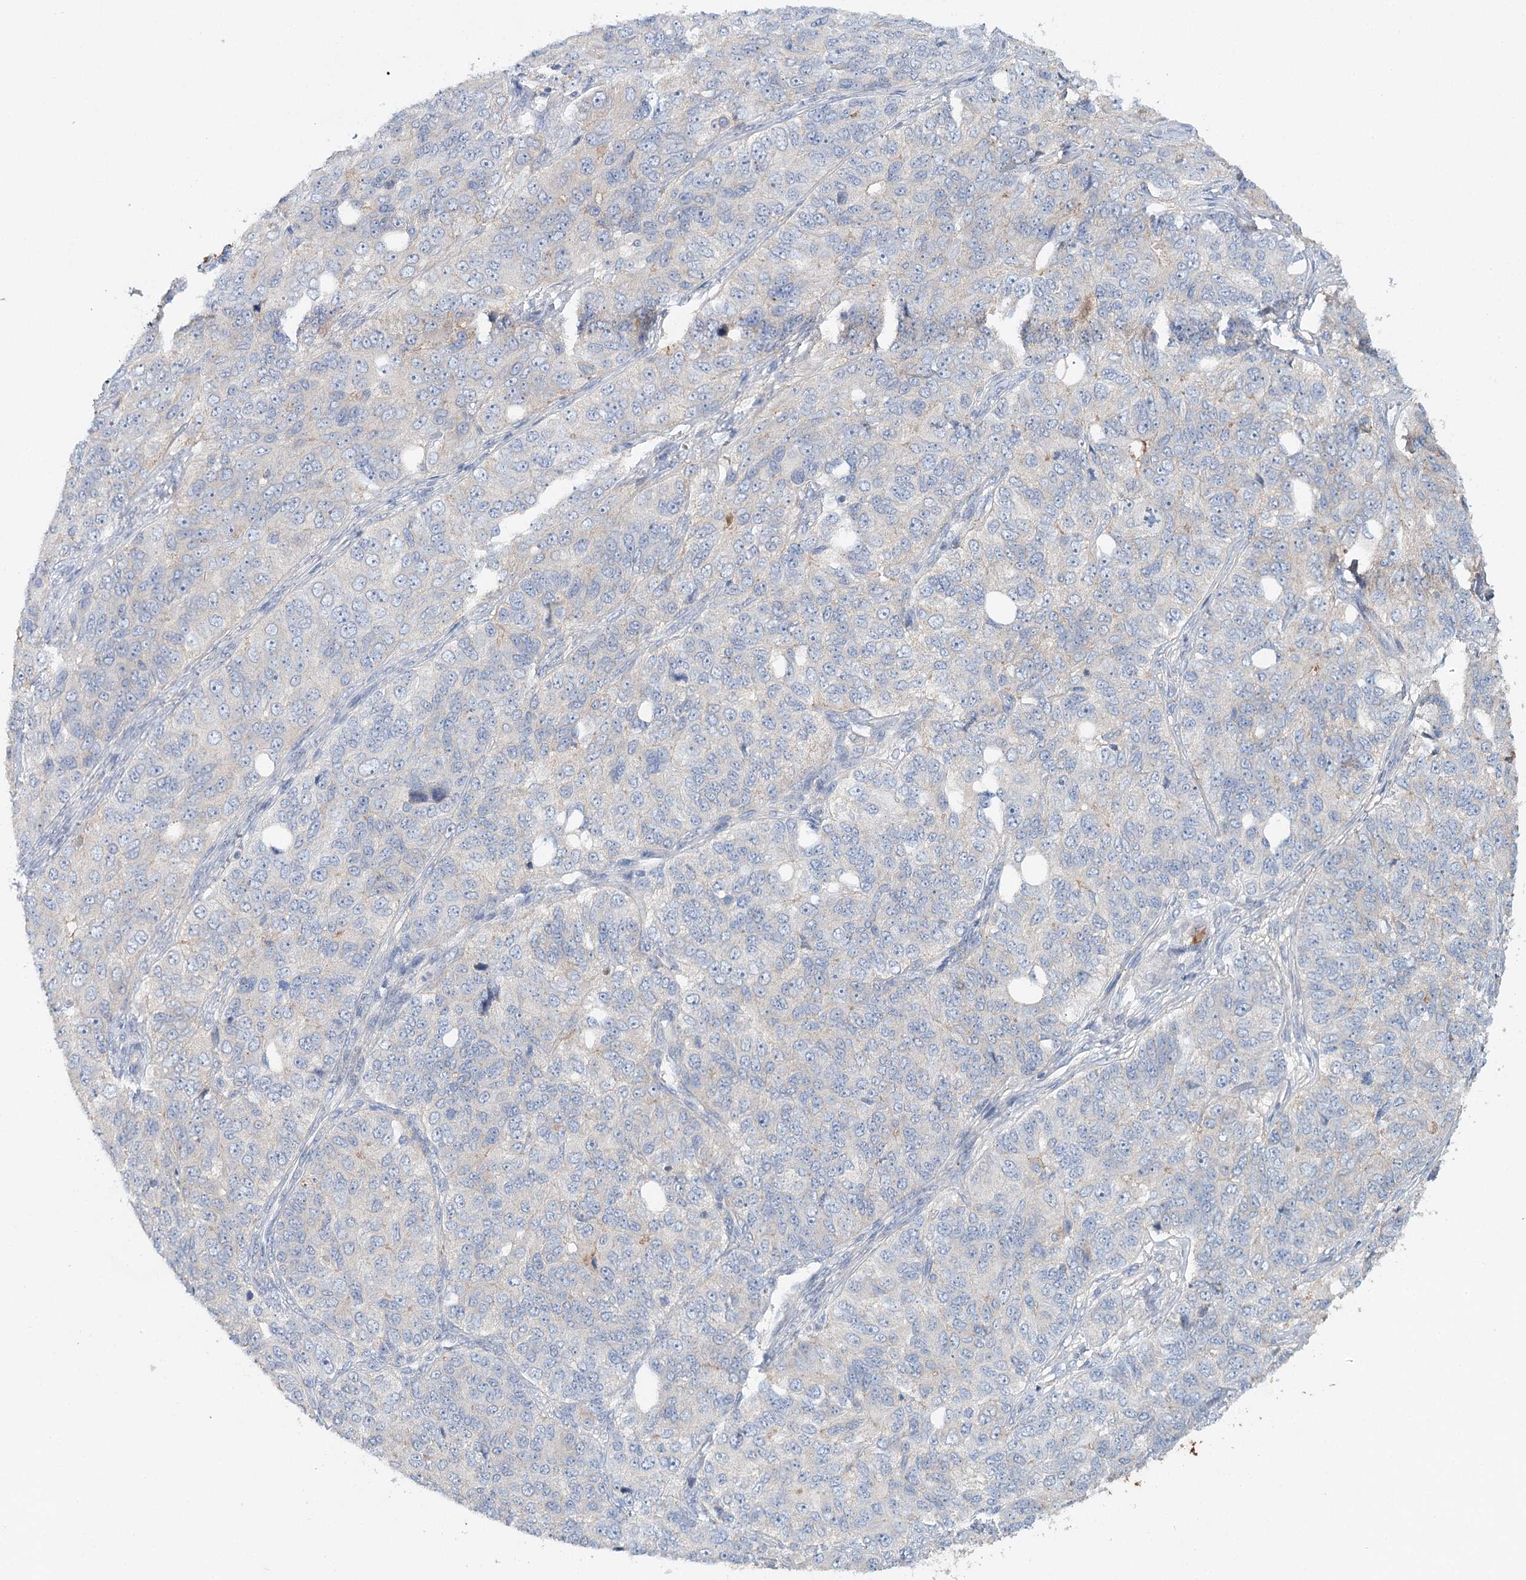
{"staining": {"intensity": "negative", "quantity": "none", "location": "none"}, "tissue": "ovarian cancer", "cell_type": "Tumor cells", "image_type": "cancer", "snomed": [{"axis": "morphology", "description": "Carcinoma, endometroid"}, {"axis": "topography", "description": "Ovary"}], "caption": "A high-resolution image shows immunohistochemistry (IHC) staining of ovarian endometroid carcinoma, which reveals no significant positivity in tumor cells. The staining is performed using DAB (3,3'-diaminobenzidine) brown chromogen with nuclei counter-stained in using hematoxylin.", "gene": "ALKBH8", "patient": {"sex": "female", "age": 51}}